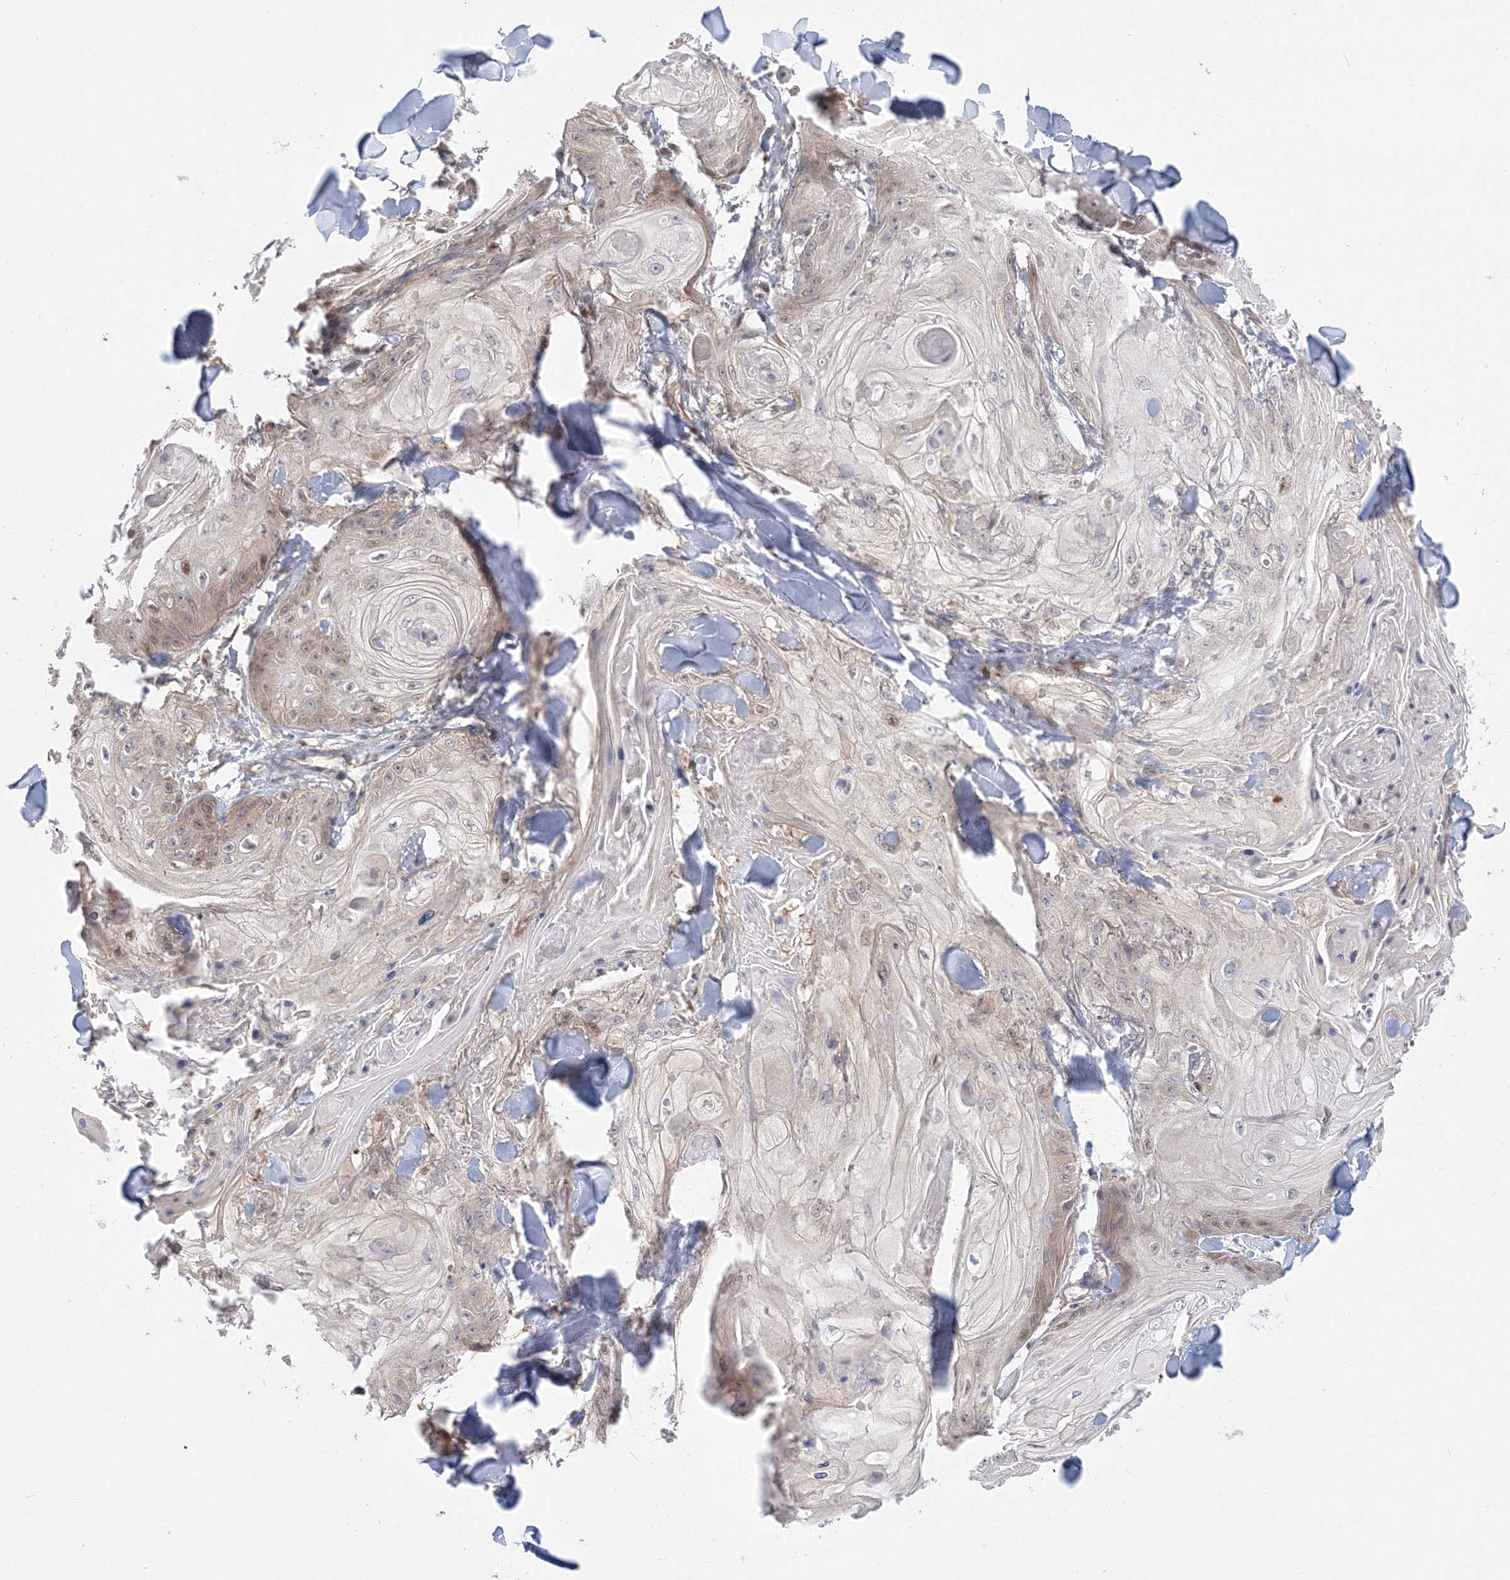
{"staining": {"intensity": "negative", "quantity": "none", "location": "none"}, "tissue": "skin cancer", "cell_type": "Tumor cells", "image_type": "cancer", "snomed": [{"axis": "morphology", "description": "Squamous cell carcinoma, NOS"}, {"axis": "topography", "description": "Skin"}], "caption": "Immunohistochemistry micrograph of skin cancer stained for a protein (brown), which exhibits no staining in tumor cells. The staining was performed using DAB (3,3'-diaminobenzidine) to visualize the protein expression in brown, while the nuclei were stained in blue with hematoxylin (Magnification: 20x).", "gene": "ARHGAP21", "patient": {"sex": "male", "age": 74}}